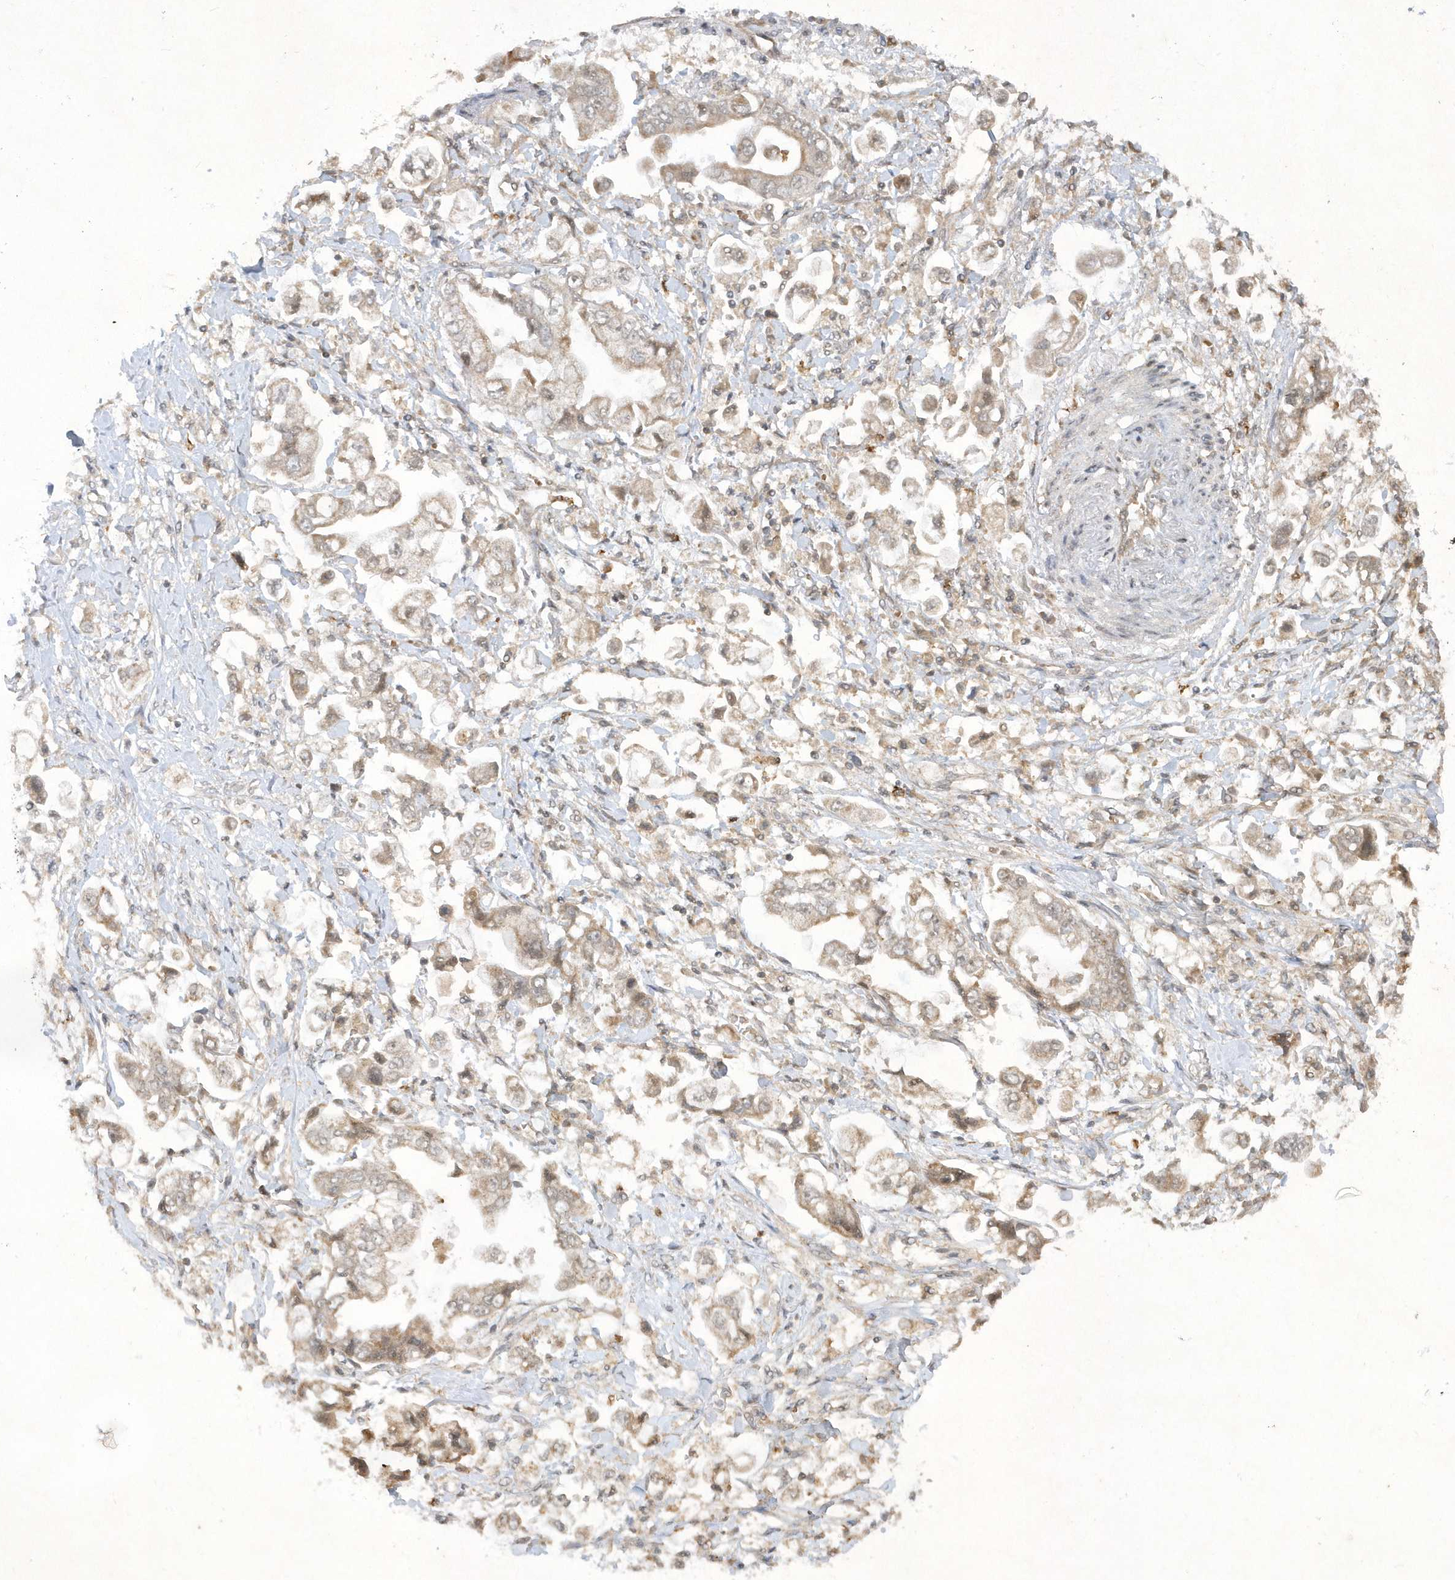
{"staining": {"intensity": "weak", "quantity": "25%-75%", "location": "cytoplasmic/membranous"}, "tissue": "stomach cancer", "cell_type": "Tumor cells", "image_type": "cancer", "snomed": [{"axis": "morphology", "description": "Adenocarcinoma, NOS"}, {"axis": "topography", "description": "Stomach"}], "caption": "About 25%-75% of tumor cells in human stomach adenocarcinoma reveal weak cytoplasmic/membranous protein positivity as visualized by brown immunohistochemical staining.", "gene": "ZNF213", "patient": {"sex": "male", "age": 62}}